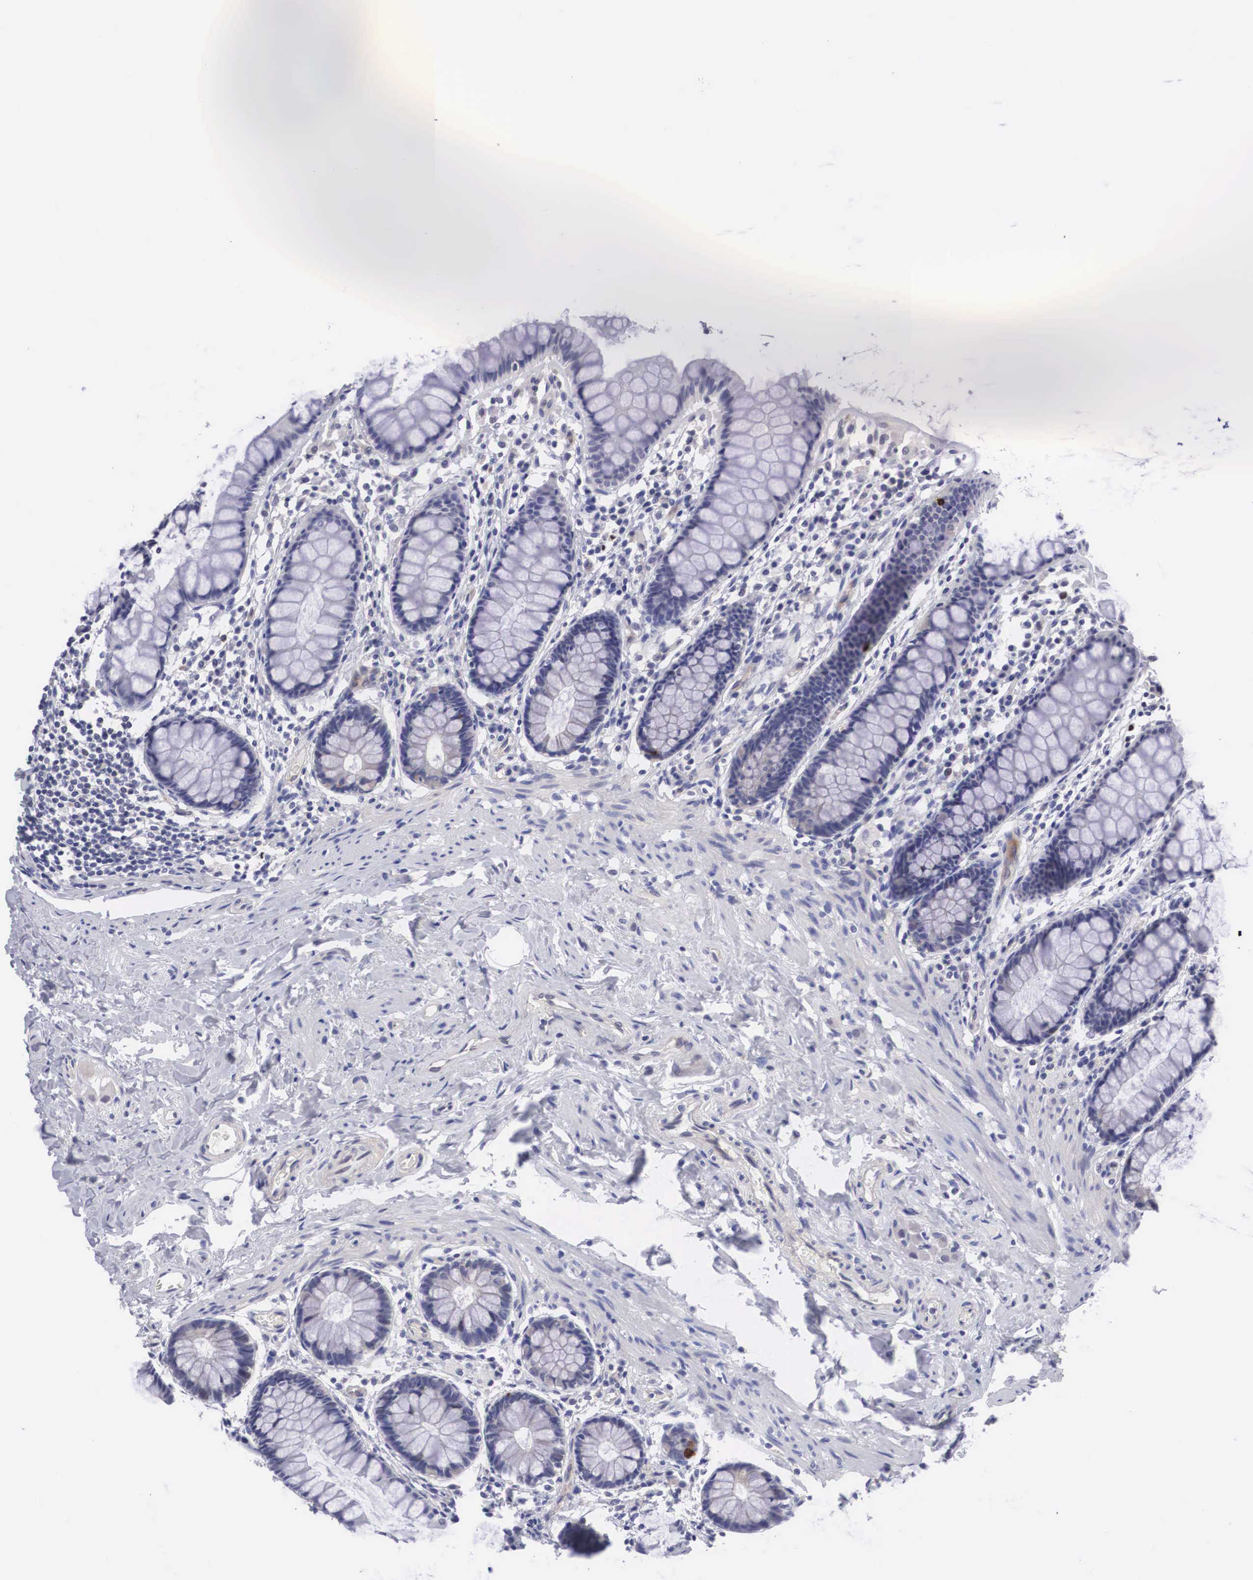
{"staining": {"intensity": "negative", "quantity": "none", "location": "none"}, "tissue": "rectum", "cell_type": "Glandular cells", "image_type": "normal", "snomed": [{"axis": "morphology", "description": "Normal tissue, NOS"}, {"axis": "topography", "description": "Rectum"}], "caption": "Human rectum stained for a protein using immunohistochemistry (IHC) displays no positivity in glandular cells.", "gene": "MAST4", "patient": {"sex": "male", "age": 86}}